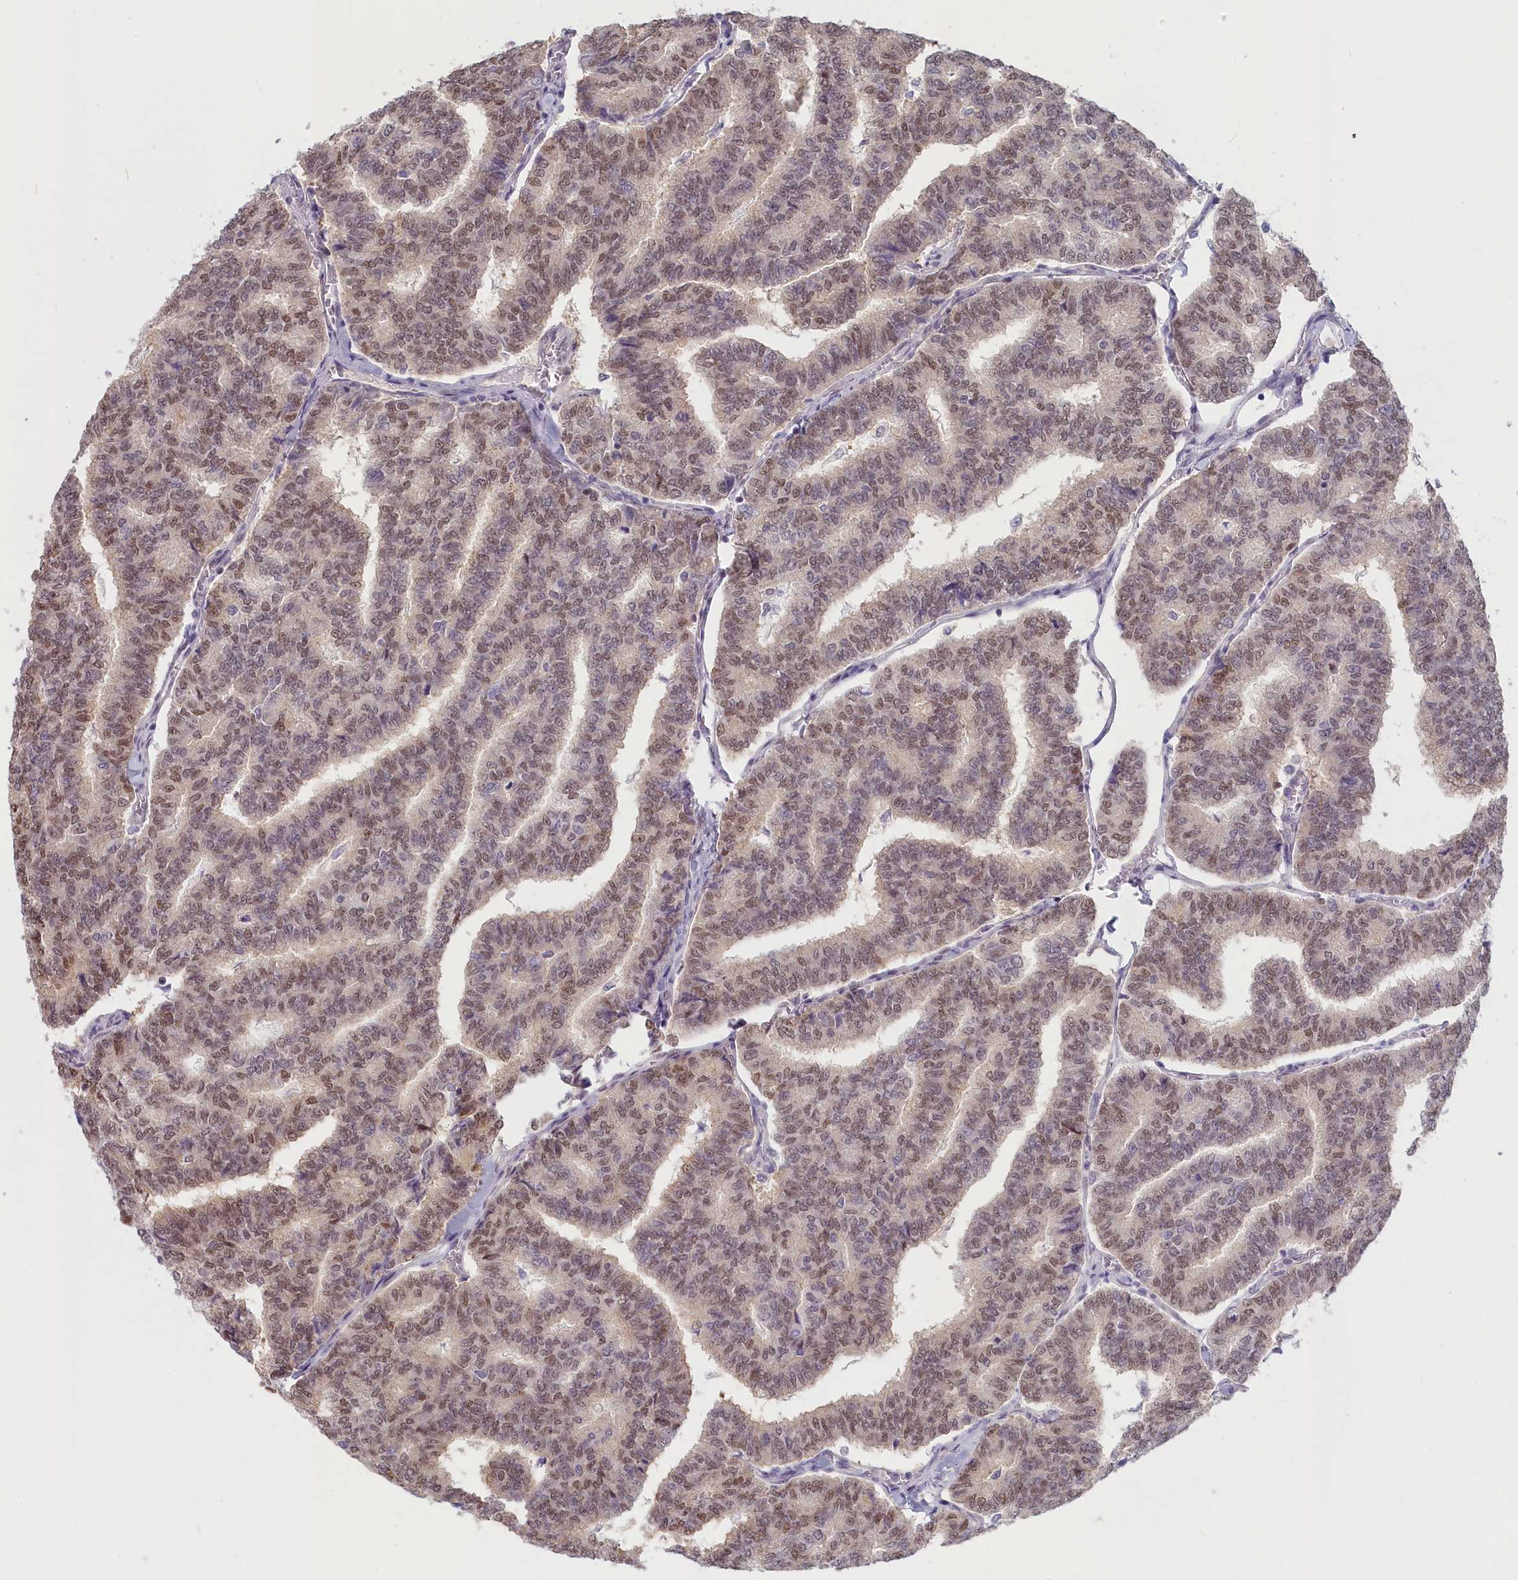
{"staining": {"intensity": "moderate", "quantity": ">75%", "location": "nuclear"}, "tissue": "thyroid cancer", "cell_type": "Tumor cells", "image_type": "cancer", "snomed": [{"axis": "morphology", "description": "Papillary adenocarcinoma, NOS"}, {"axis": "topography", "description": "Thyroid gland"}], "caption": "Protein staining displays moderate nuclear positivity in about >75% of tumor cells in thyroid papillary adenocarcinoma. (Brightfield microscopy of DAB IHC at high magnification).", "gene": "C19orf44", "patient": {"sex": "female", "age": 35}}